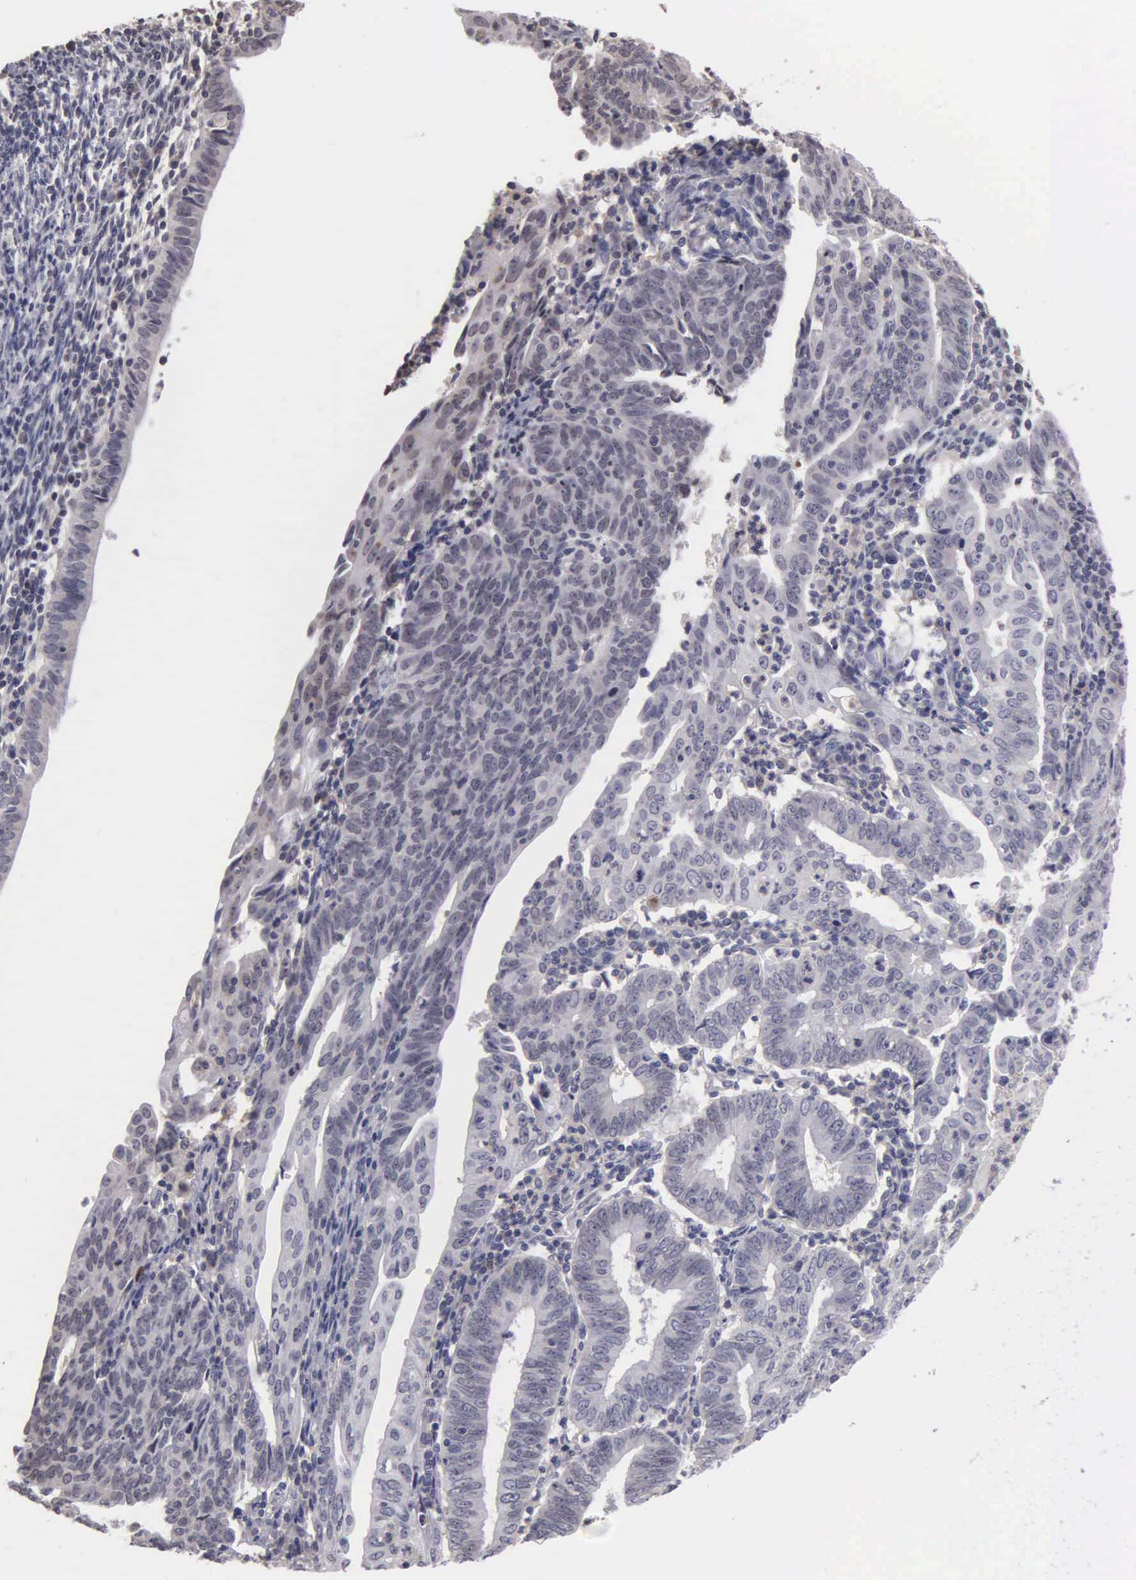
{"staining": {"intensity": "negative", "quantity": "none", "location": "none"}, "tissue": "endometrial cancer", "cell_type": "Tumor cells", "image_type": "cancer", "snomed": [{"axis": "morphology", "description": "Adenocarcinoma, NOS"}, {"axis": "topography", "description": "Endometrium"}], "caption": "Tumor cells are negative for brown protein staining in endometrial adenocarcinoma.", "gene": "BRD1", "patient": {"sex": "female", "age": 60}}